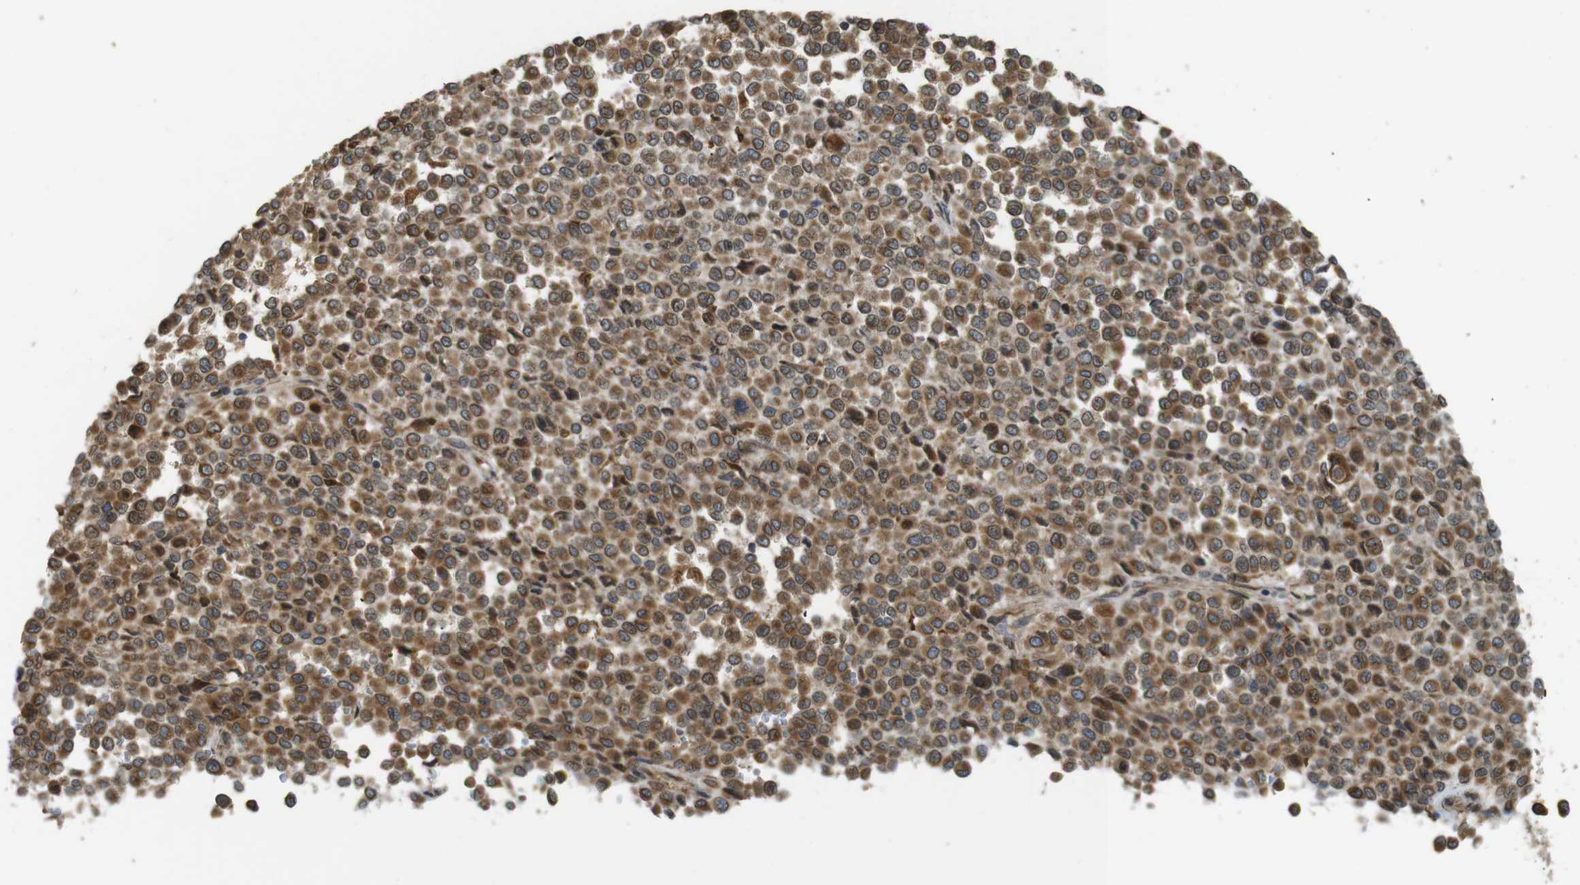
{"staining": {"intensity": "moderate", "quantity": ">75%", "location": "cytoplasmic/membranous"}, "tissue": "melanoma", "cell_type": "Tumor cells", "image_type": "cancer", "snomed": [{"axis": "morphology", "description": "Malignant melanoma, Metastatic site"}, {"axis": "topography", "description": "Pancreas"}], "caption": "Immunohistochemical staining of human malignant melanoma (metastatic site) reveals medium levels of moderate cytoplasmic/membranous protein staining in about >75% of tumor cells.", "gene": "TMED4", "patient": {"sex": "female", "age": 30}}